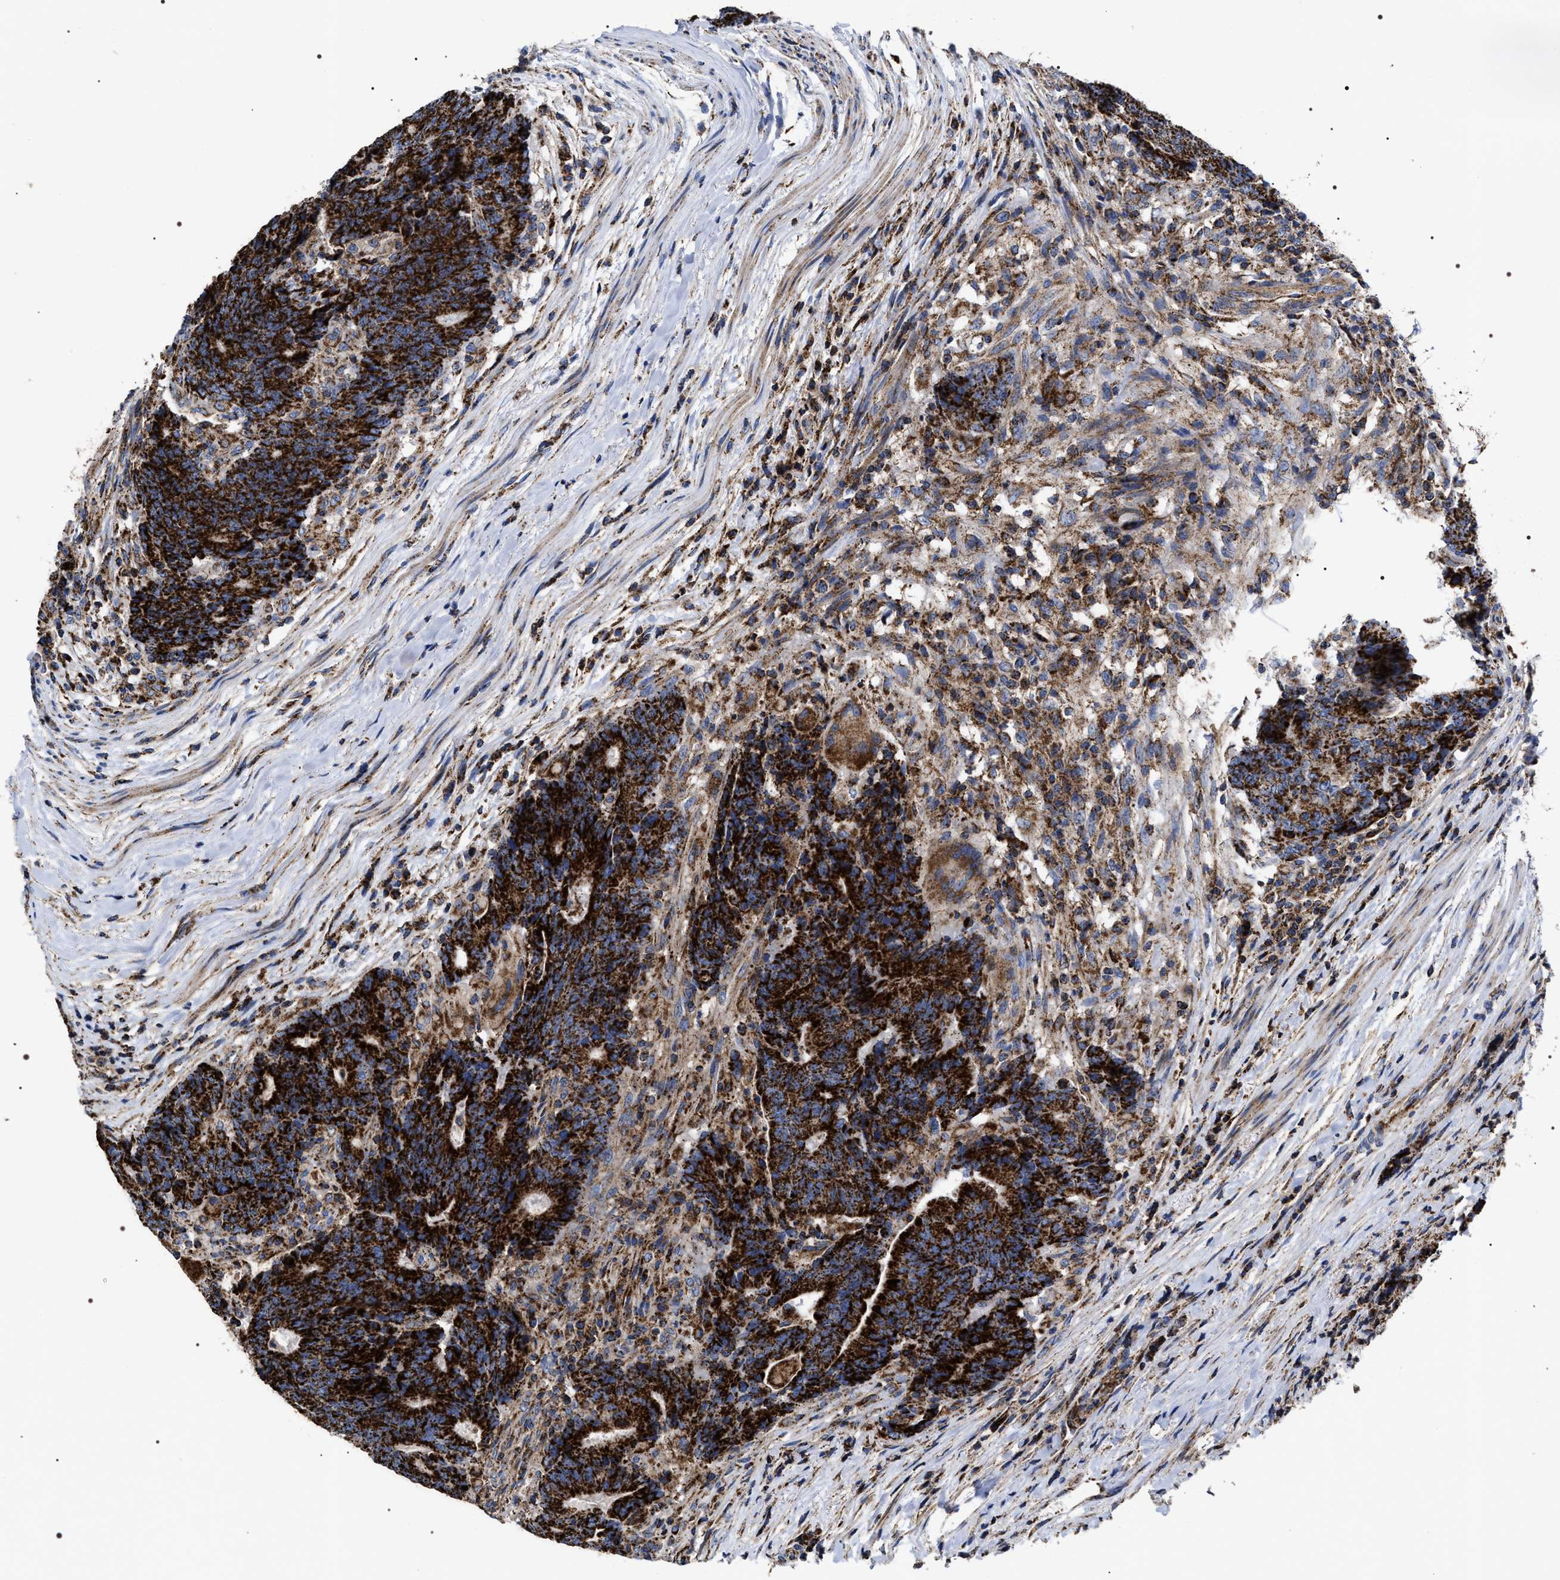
{"staining": {"intensity": "strong", "quantity": ">75%", "location": "cytoplasmic/membranous"}, "tissue": "colorectal cancer", "cell_type": "Tumor cells", "image_type": "cancer", "snomed": [{"axis": "morphology", "description": "Normal tissue, NOS"}, {"axis": "morphology", "description": "Adenocarcinoma, NOS"}, {"axis": "topography", "description": "Colon"}], "caption": "Immunohistochemistry (IHC) staining of adenocarcinoma (colorectal), which exhibits high levels of strong cytoplasmic/membranous staining in approximately >75% of tumor cells indicating strong cytoplasmic/membranous protein positivity. The staining was performed using DAB (brown) for protein detection and nuclei were counterstained in hematoxylin (blue).", "gene": "COG5", "patient": {"sex": "female", "age": 75}}